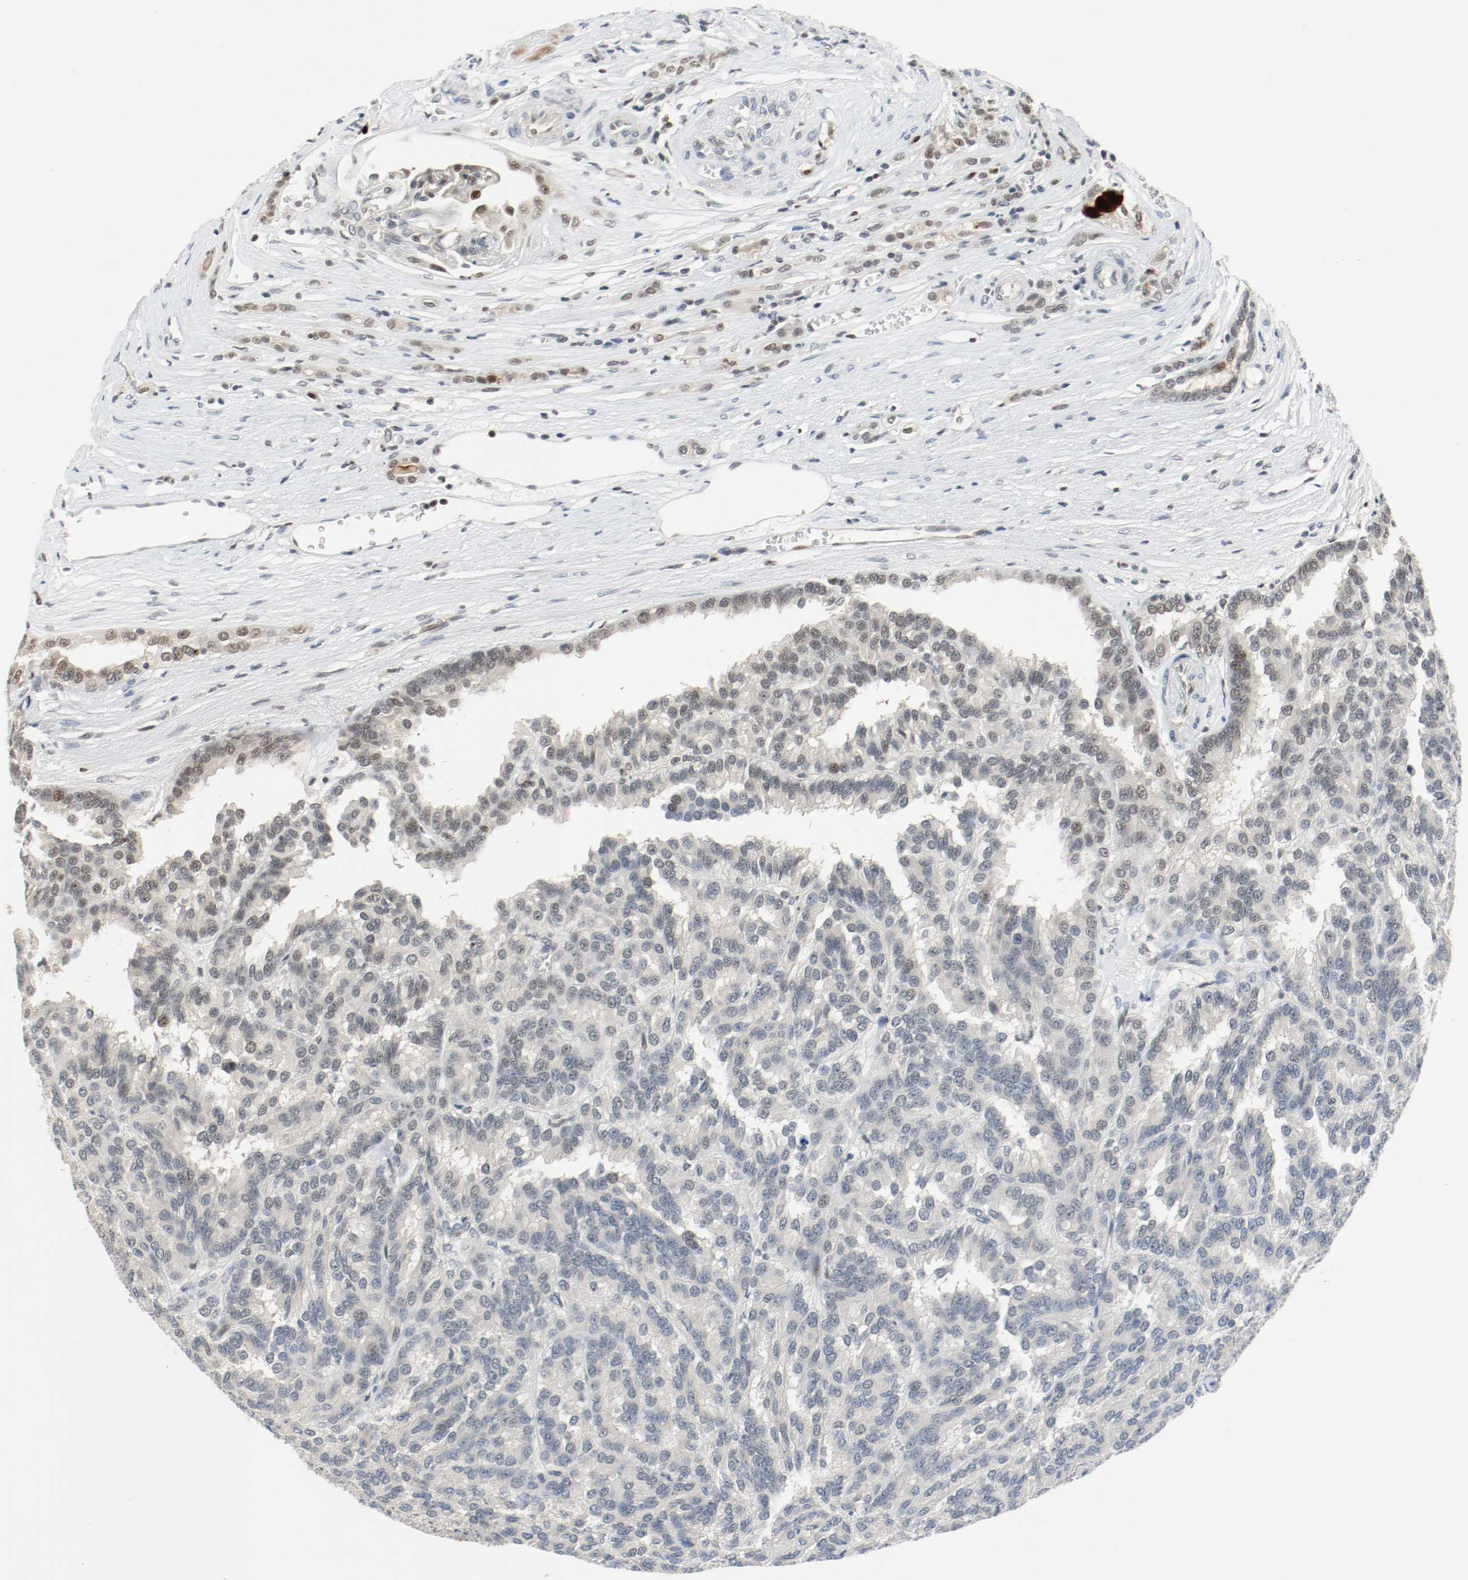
{"staining": {"intensity": "weak", "quantity": "<25%", "location": "nuclear"}, "tissue": "renal cancer", "cell_type": "Tumor cells", "image_type": "cancer", "snomed": [{"axis": "morphology", "description": "Adenocarcinoma, NOS"}, {"axis": "topography", "description": "Kidney"}], "caption": "The micrograph reveals no significant expression in tumor cells of adenocarcinoma (renal).", "gene": "ASH1L", "patient": {"sex": "male", "age": 46}}